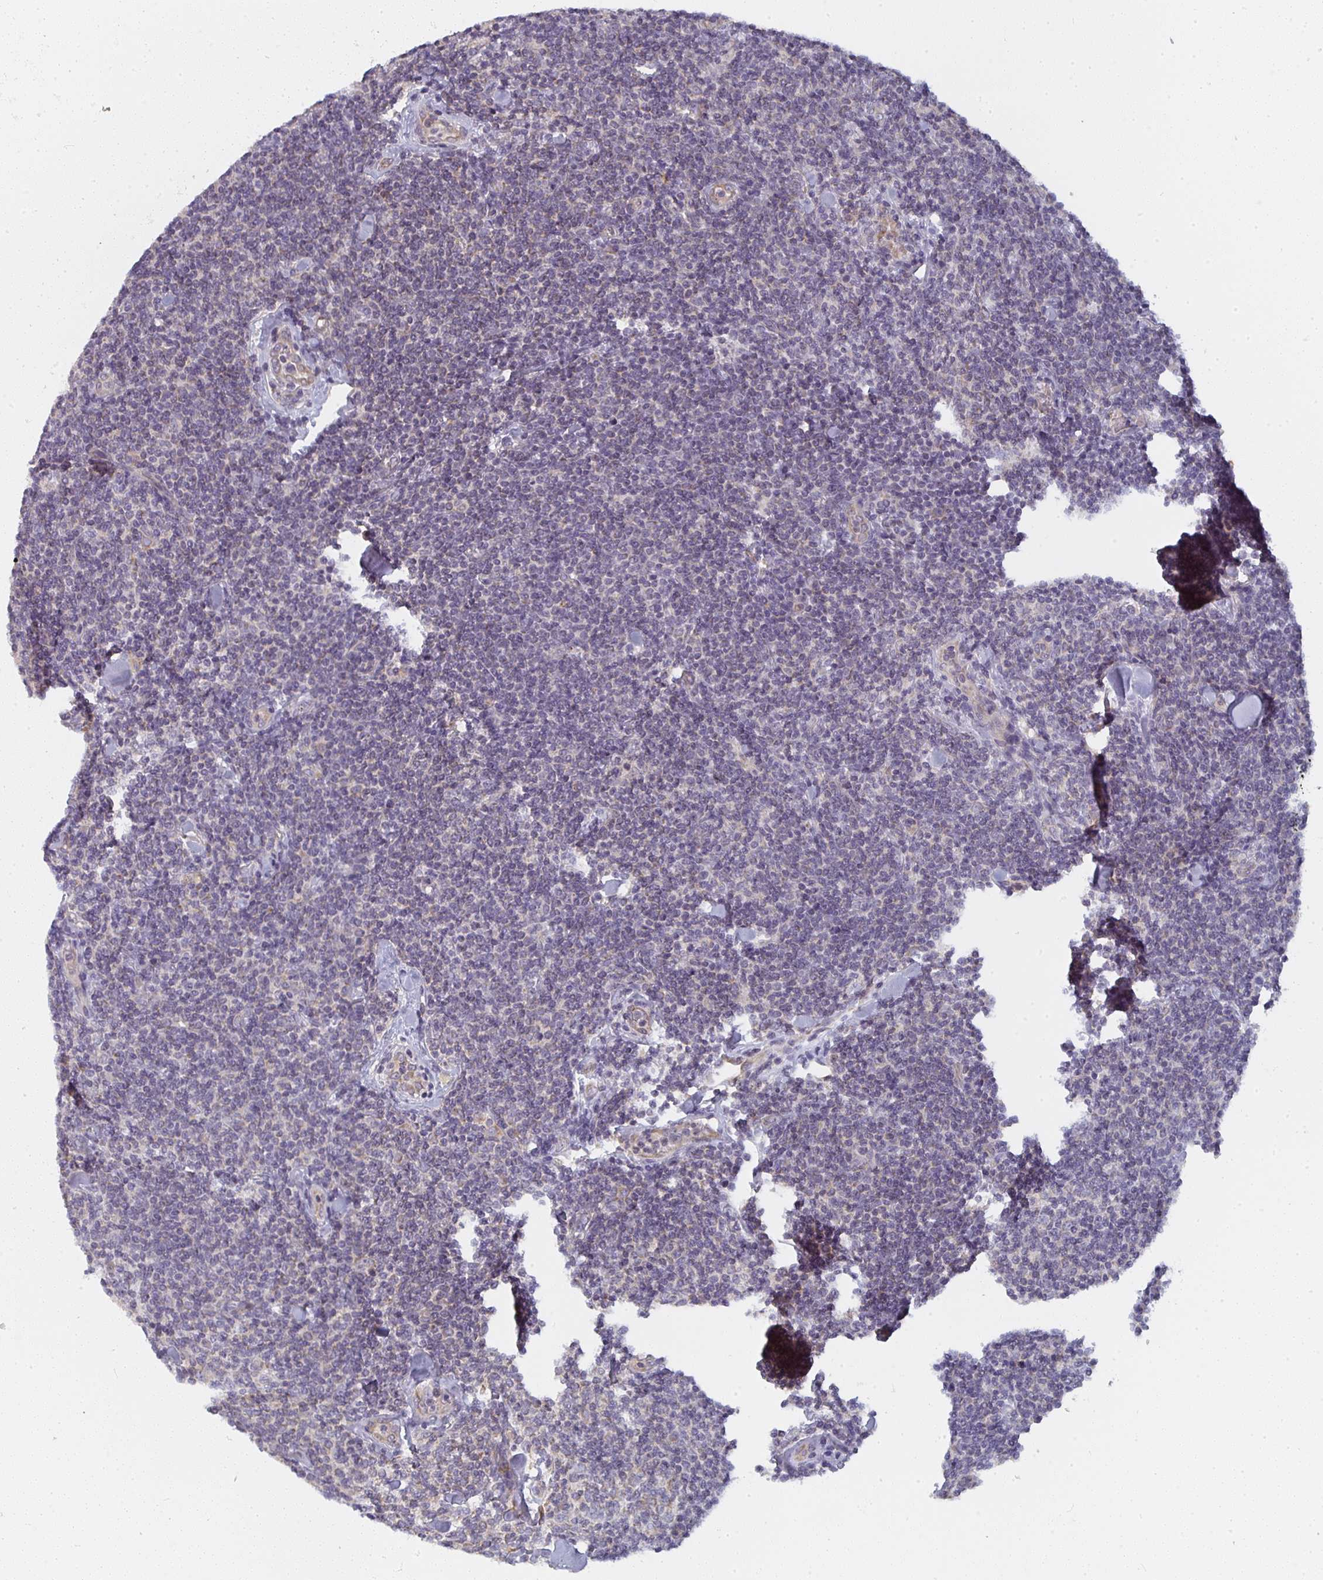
{"staining": {"intensity": "negative", "quantity": "none", "location": "none"}, "tissue": "lymphoma", "cell_type": "Tumor cells", "image_type": "cancer", "snomed": [{"axis": "morphology", "description": "Malignant lymphoma, non-Hodgkin's type, Low grade"}, {"axis": "topography", "description": "Lymph node"}], "caption": "Human lymphoma stained for a protein using immunohistochemistry (IHC) reveals no staining in tumor cells.", "gene": "CTHRC1", "patient": {"sex": "female", "age": 56}}